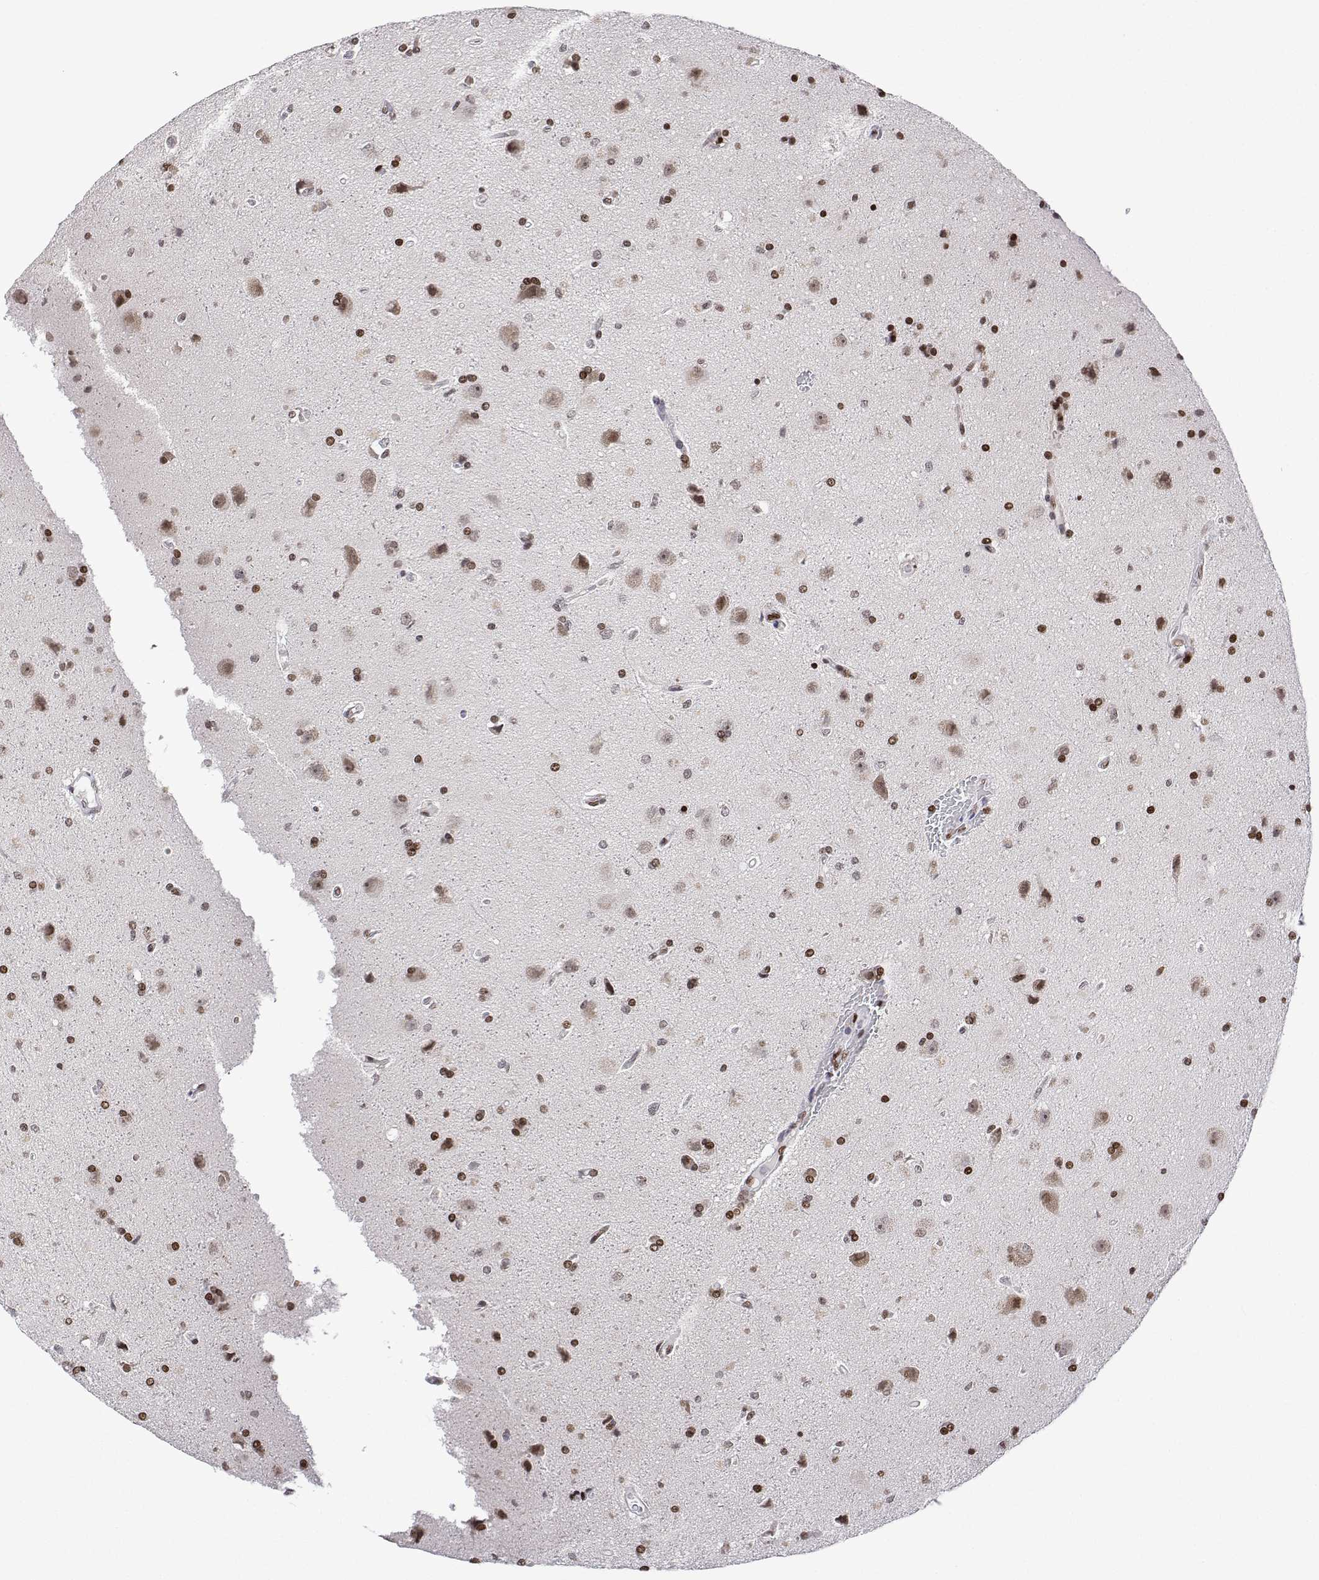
{"staining": {"intensity": "moderate", "quantity": ">75%", "location": "nuclear"}, "tissue": "glioma", "cell_type": "Tumor cells", "image_type": "cancer", "snomed": [{"axis": "morphology", "description": "Glioma, malignant, High grade"}, {"axis": "topography", "description": "Cerebral cortex"}], "caption": "IHC histopathology image of neoplastic tissue: malignant glioma (high-grade) stained using IHC exhibits medium levels of moderate protein expression localized specifically in the nuclear of tumor cells, appearing as a nuclear brown color.", "gene": "XPC", "patient": {"sex": "male", "age": 70}}